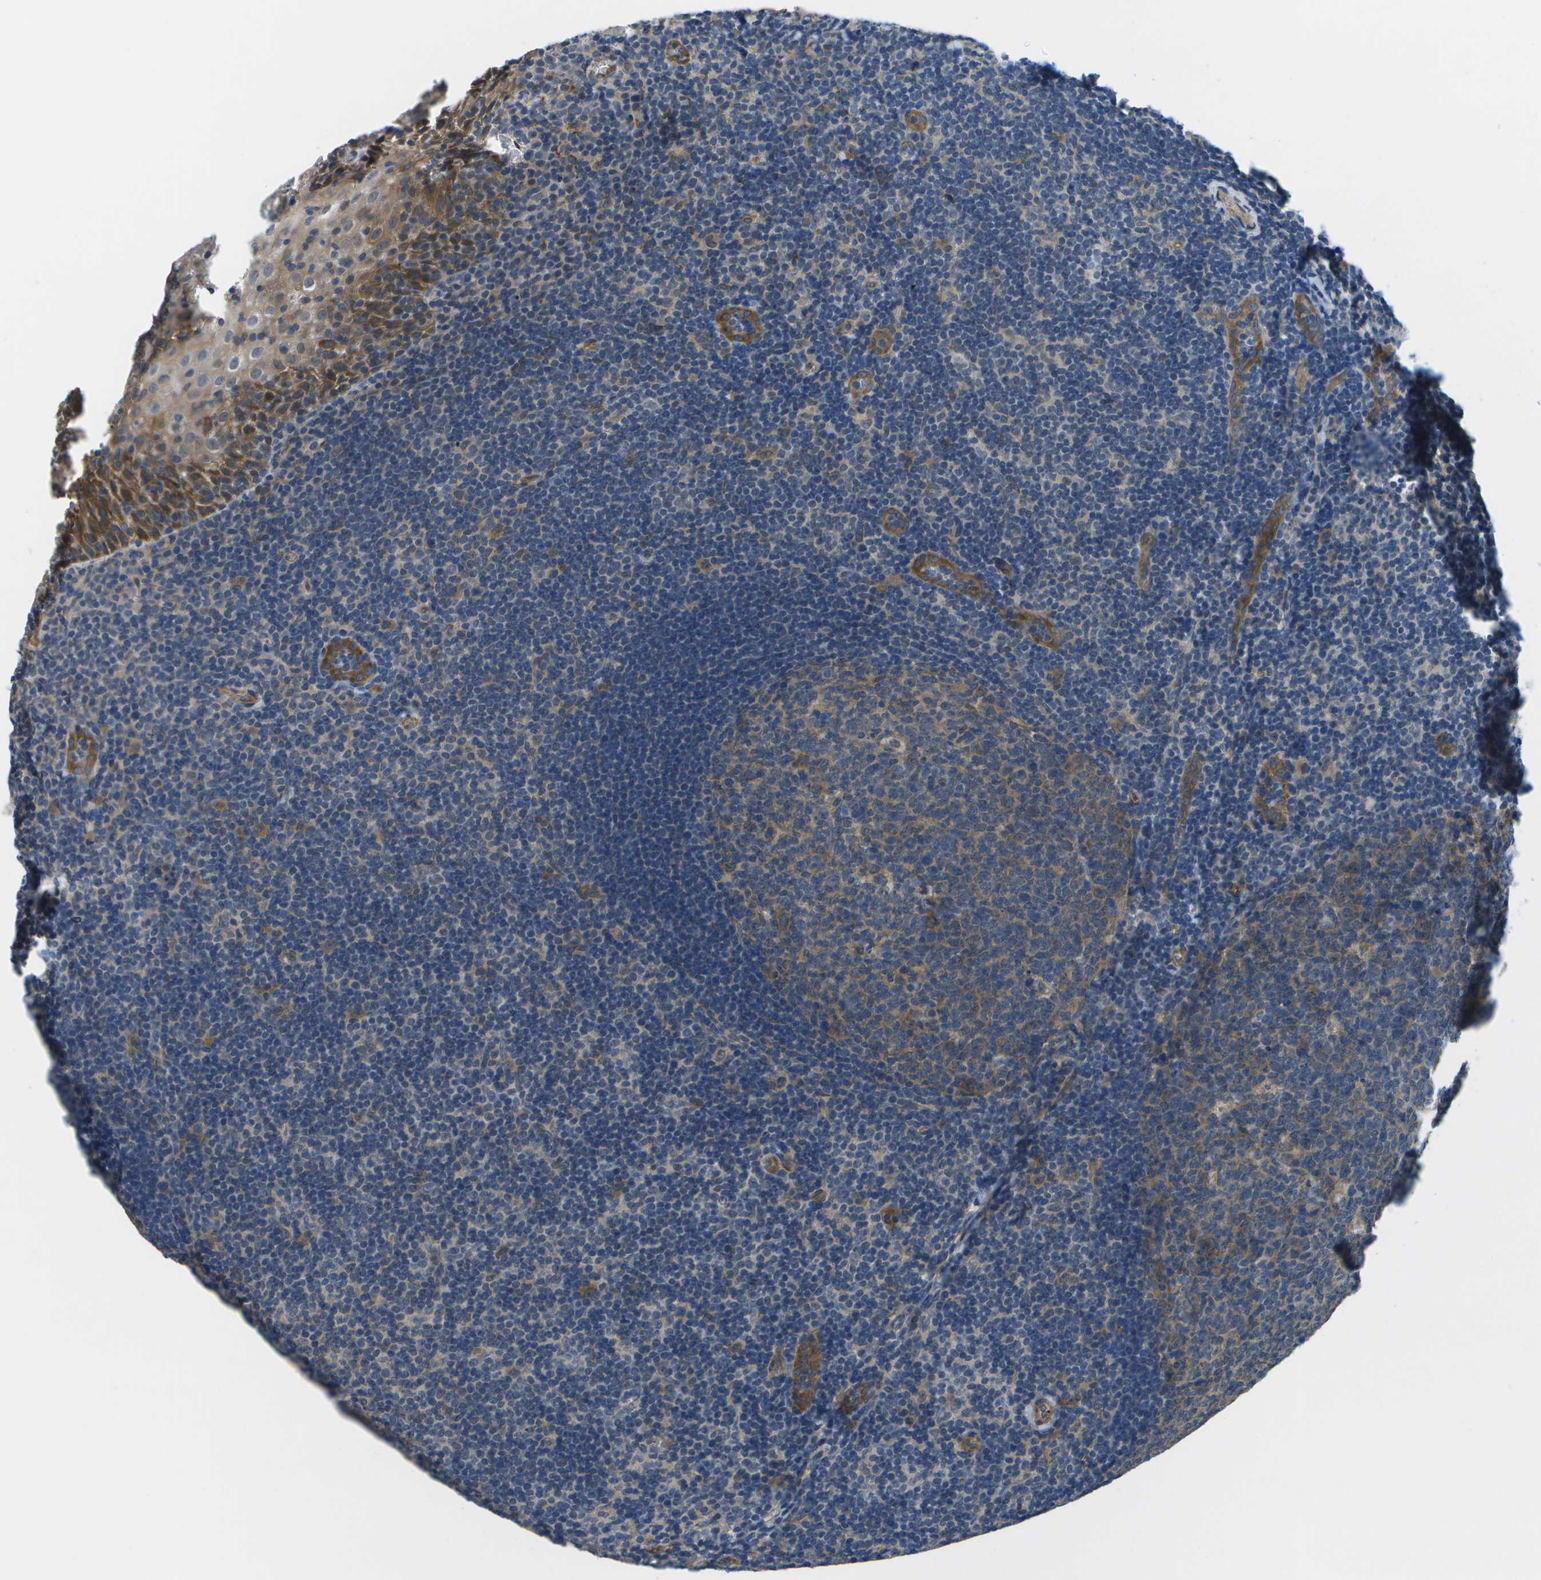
{"staining": {"intensity": "weak", "quantity": "25%-75%", "location": "cytoplasmic/membranous"}, "tissue": "tonsil", "cell_type": "Germinal center cells", "image_type": "normal", "snomed": [{"axis": "morphology", "description": "Normal tissue, NOS"}, {"axis": "topography", "description": "Tonsil"}], "caption": "Normal tonsil reveals weak cytoplasmic/membranous expression in approximately 25%-75% of germinal center cells, visualized by immunohistochemistry.", "gene": "P3H1", "patient": {"sex": "male", "age": 37}}